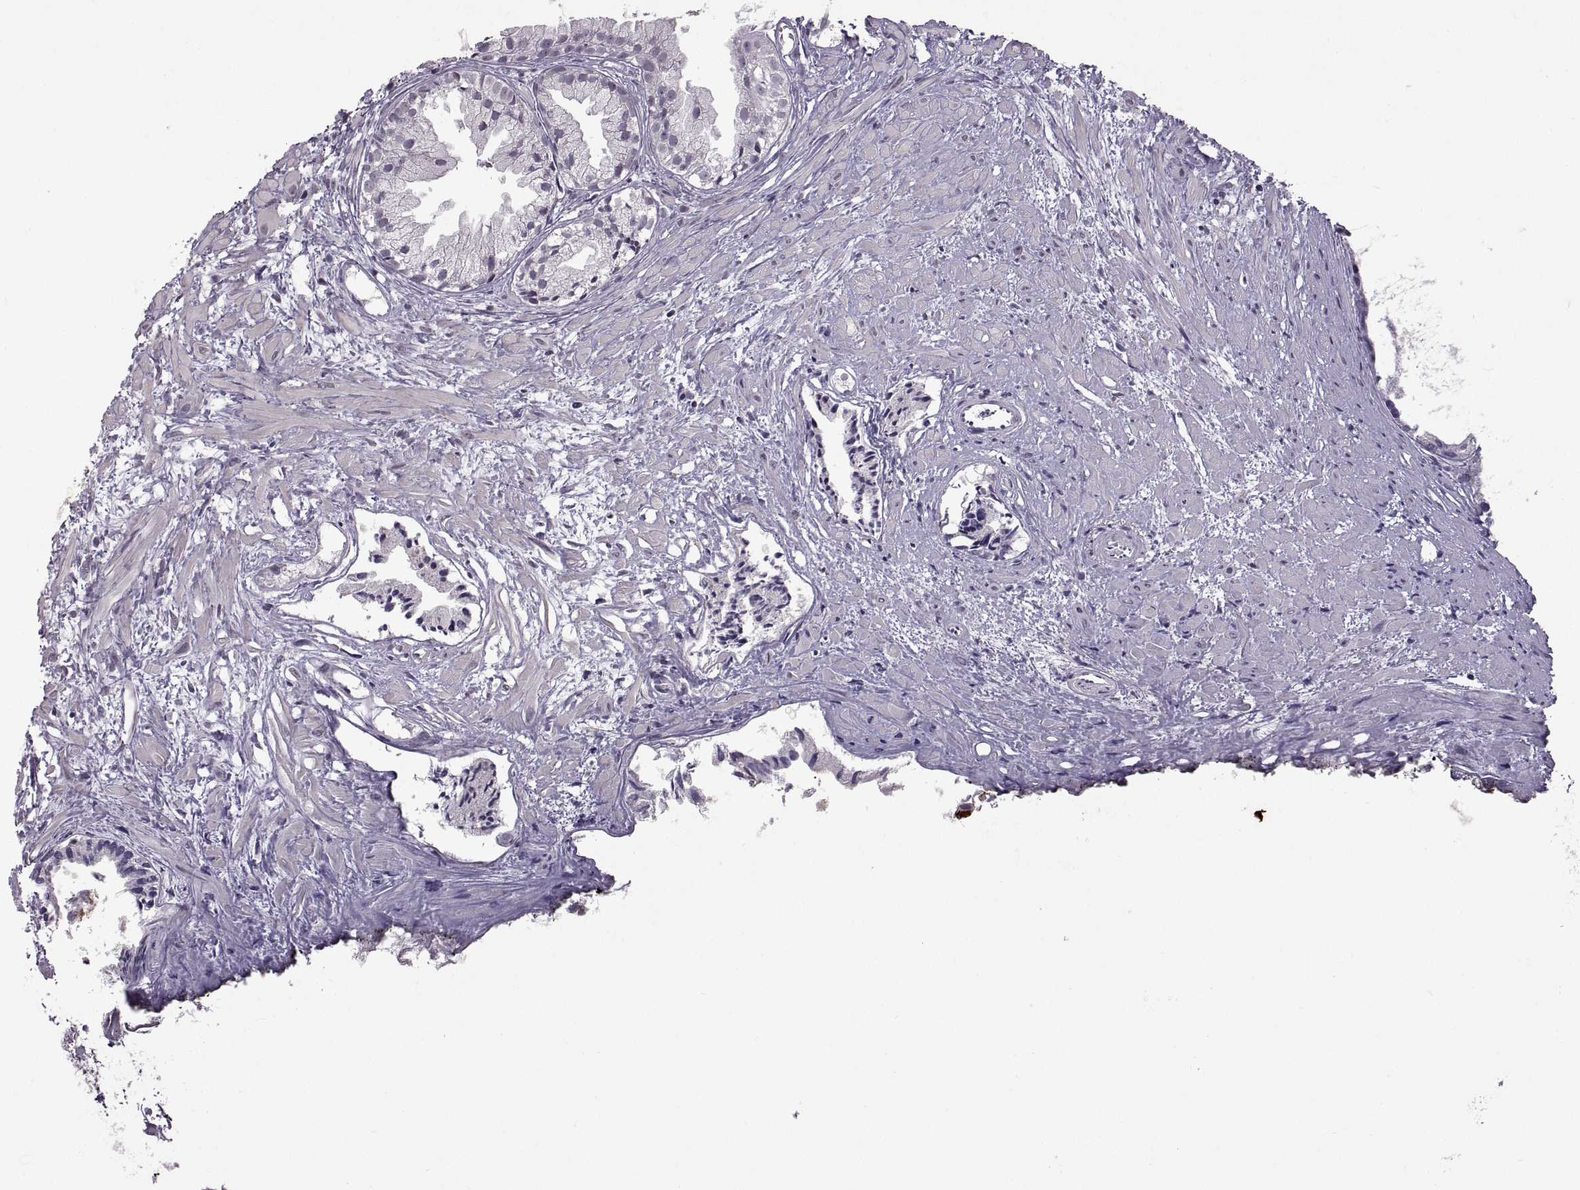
{"staining": {"intensity": "negative", "quantity": "none", "location": "none"}, "tissue": "prostate cancer", "cell_type": "Tumor cells", "image_type": "cancer", "snomed": [{"axis": "morphology", "description": "Adenocarcinoma, High grade"}, {"axis": "topography", "description": "Prostate"}], "caption": "Photomicrograph shows no significant protein staining in tumor cells of prostate cancer (high-grade adenocarcinoma). (IHC, brightfield microscopy, high magnification).", "gene": "NEK2", "patient": {"sex": "male", "age": 79}}